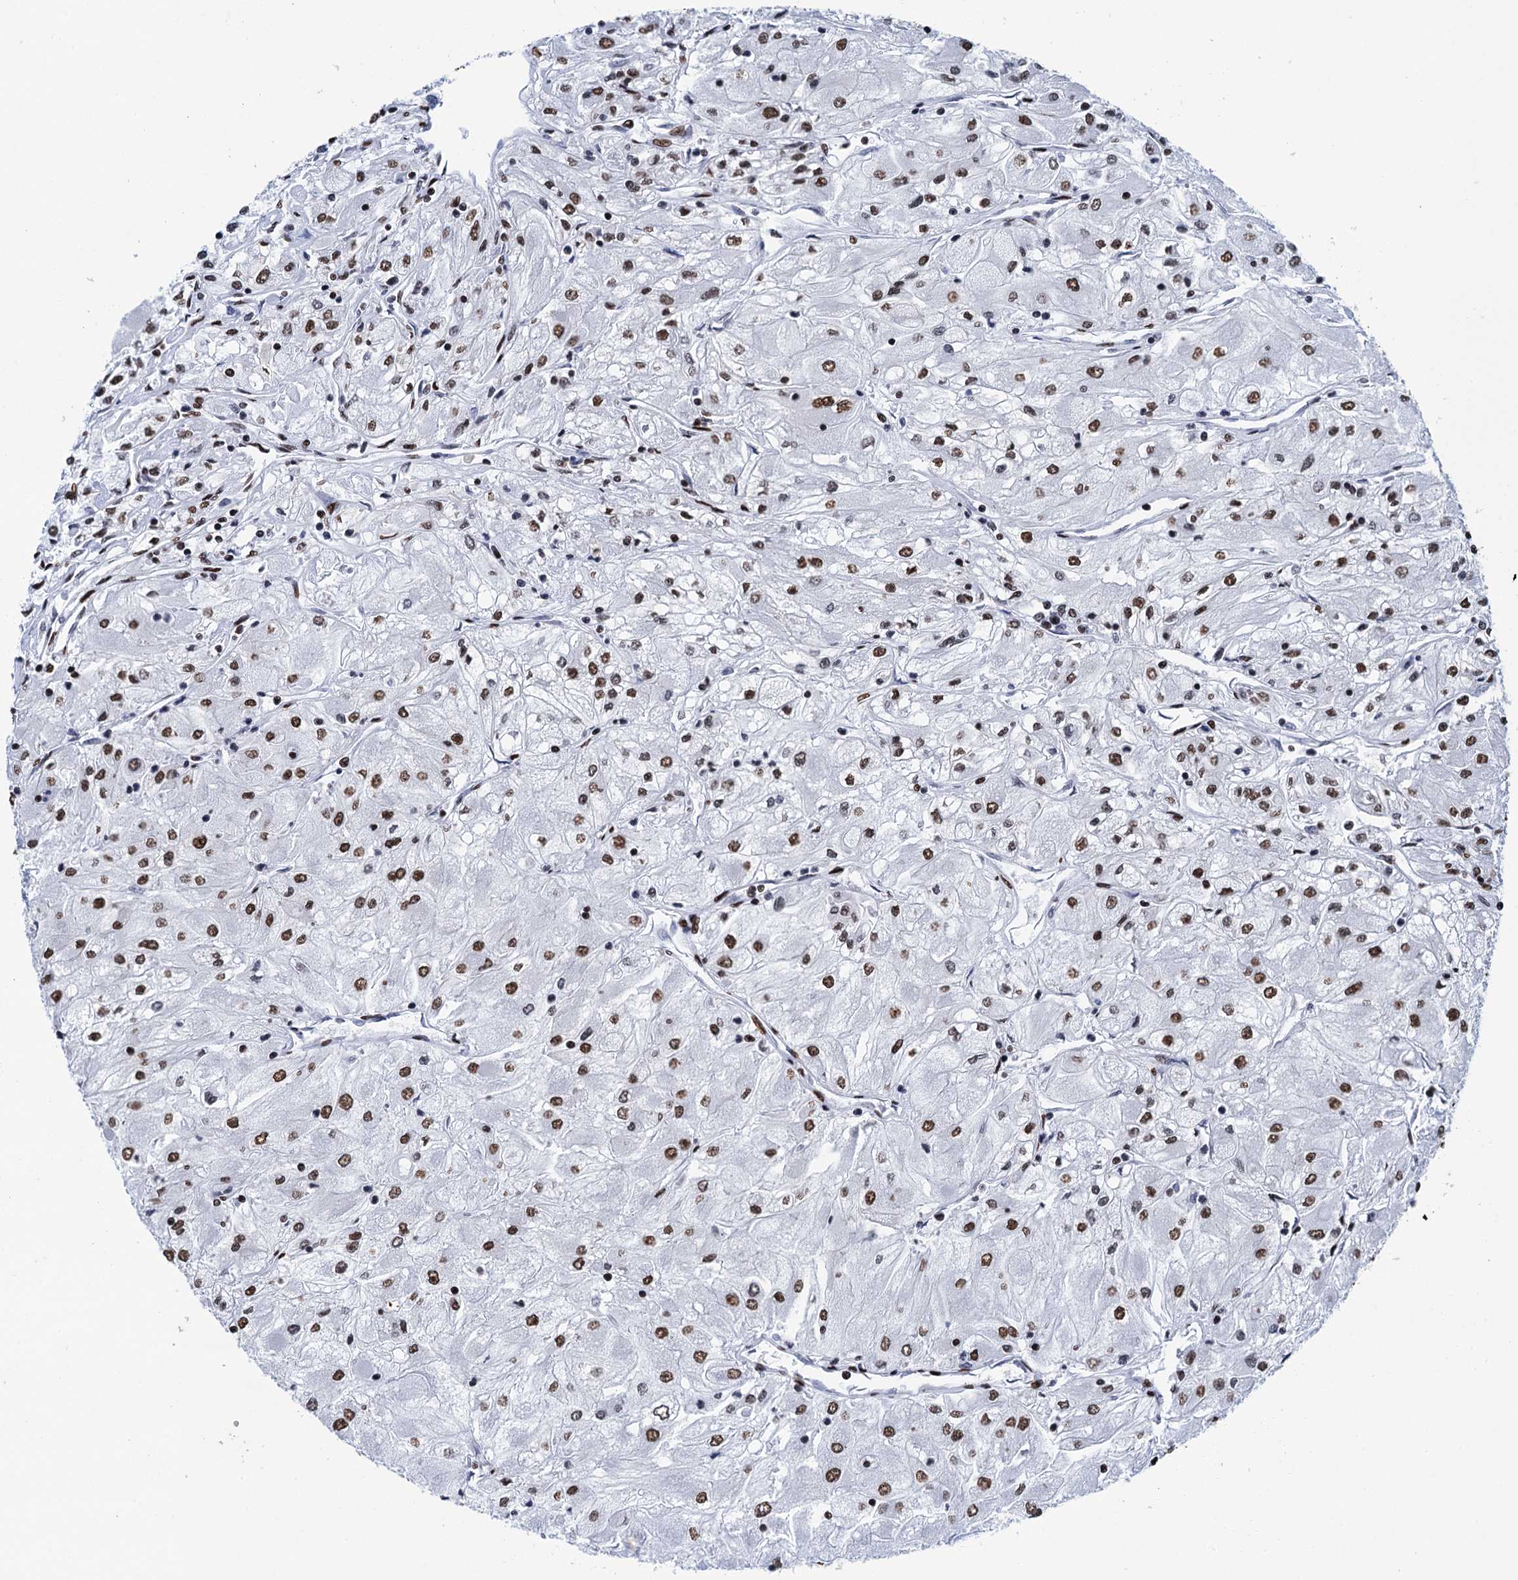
{"staining": {"intensity": "moderate", "quantity": ">75%", "location": "nuclear"}, "tissue": "renal cancer", "cell_type": "Tumor cells", "image_type": "cancer", "snomed": [{"axis": "morphology", "description": "Adenocarcinoma, NOS"}, {"axis": "topography", "description": "Kidney"}], "caption": "Immunohistochemistry (IHC) of adenocarcinoma (renal) reveals medium levels of moderate nuclear expression in about >75% of tumor cells. Immunohistochemistry (IHC) stains the protein of interest in brown and the nuclei are stained blue.", "gene": "UBA2", "patient": {"sex": "male", "age": 80}}